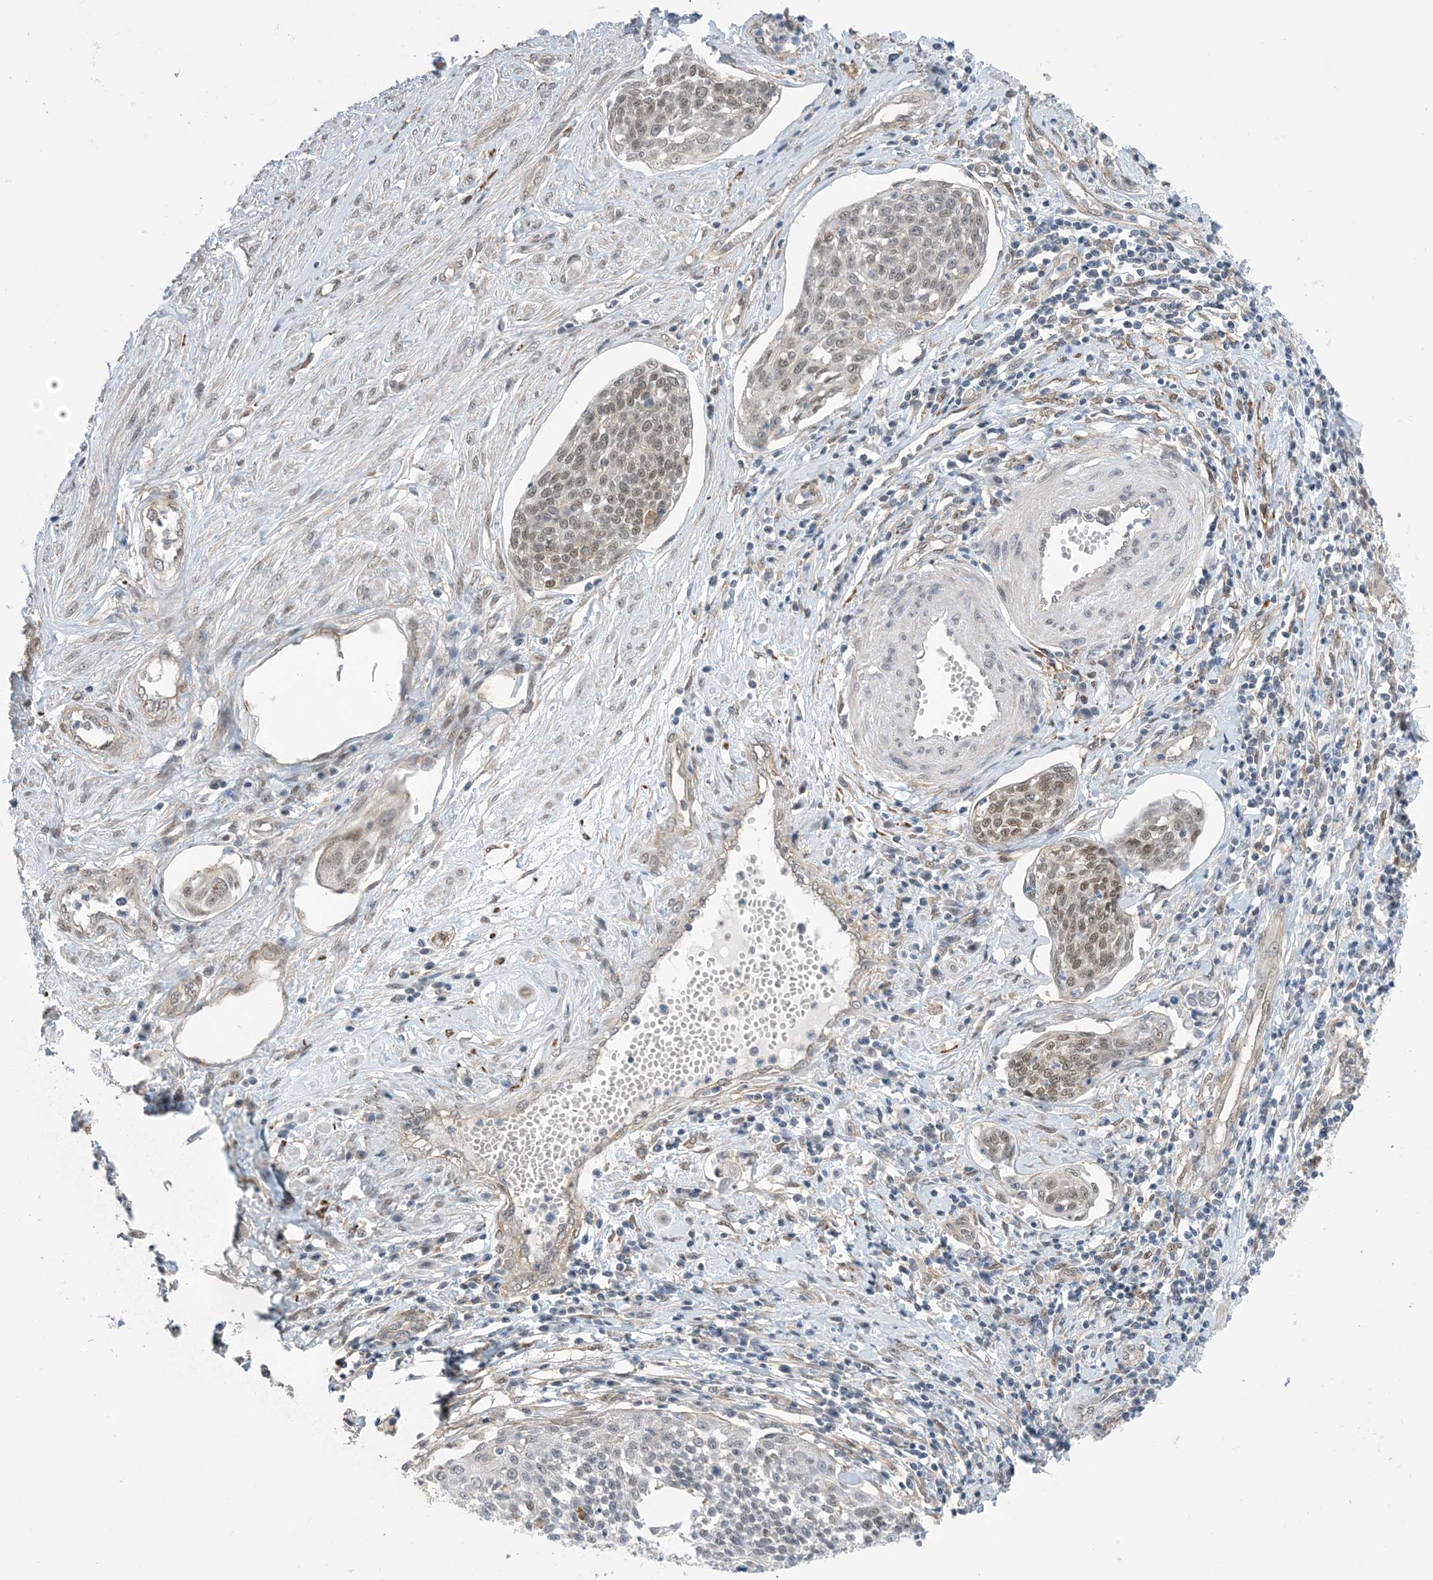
{"staining": {"intensity": "moderate", "quantity": "<25%", "location": "nuclear"}, "tissue": "cervical cancer", "cell_type": "Tumor cells", "image_type": "cancer", "snomed": [{"axis": "morphology", "description": "Squamous cell carcinoma, NOS"}, {"axis": "topography", "description": "Cervix"}], "caption": "Approximately <25% of tumor cells in cervical cancer display moderate nuclear protein staining as visualized by brown immunohistochemical staining.", "gene": "ZNF8", "patient": {"sex": "female", "age": 34}}